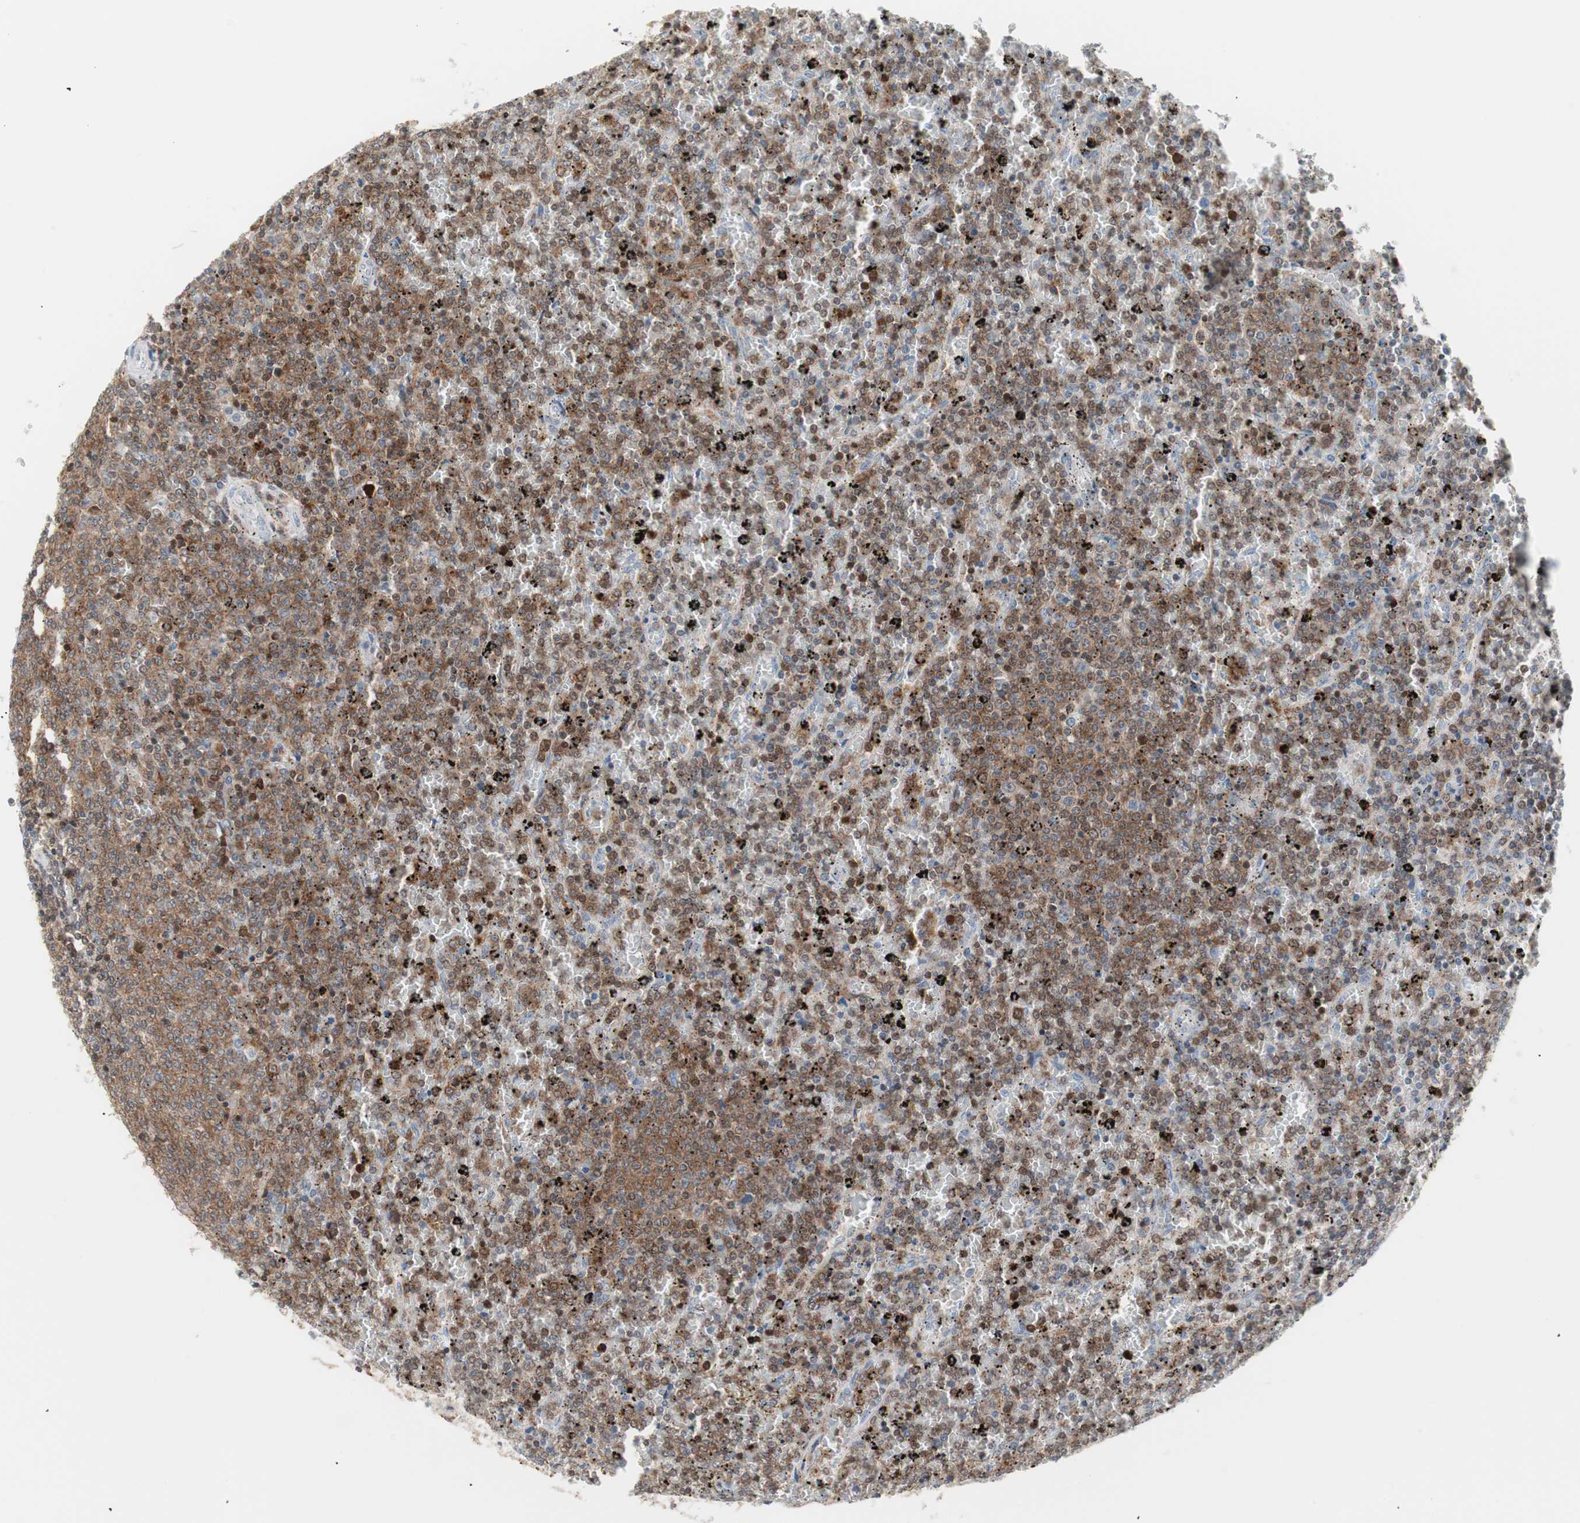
{"staining": {"intensity": "moderate", "quantity": "25%-75%", "location": "cytoplasmic/membranous"}, "tissue": "lymphoma", "cell_type": "Tumor cells", "image_type": "cancer", "snomed": [{"axis": "morphology", "description": "Malignant lymphoma, non-Hodgkin's type, Low grade"}, {"axis": "topography", "description": "Spleen"}], "caption": "Protein positivity by IHC displays moderate cytoplasmic/membranous staining in approximately 25%-75% of tumor cells in lymphoma. Immunohistochemistry stains the protein of interest in brown and the nuclei are stained blue.", "gene": "PPP1CA", "patient": {"sex": "female", "age": 77}}